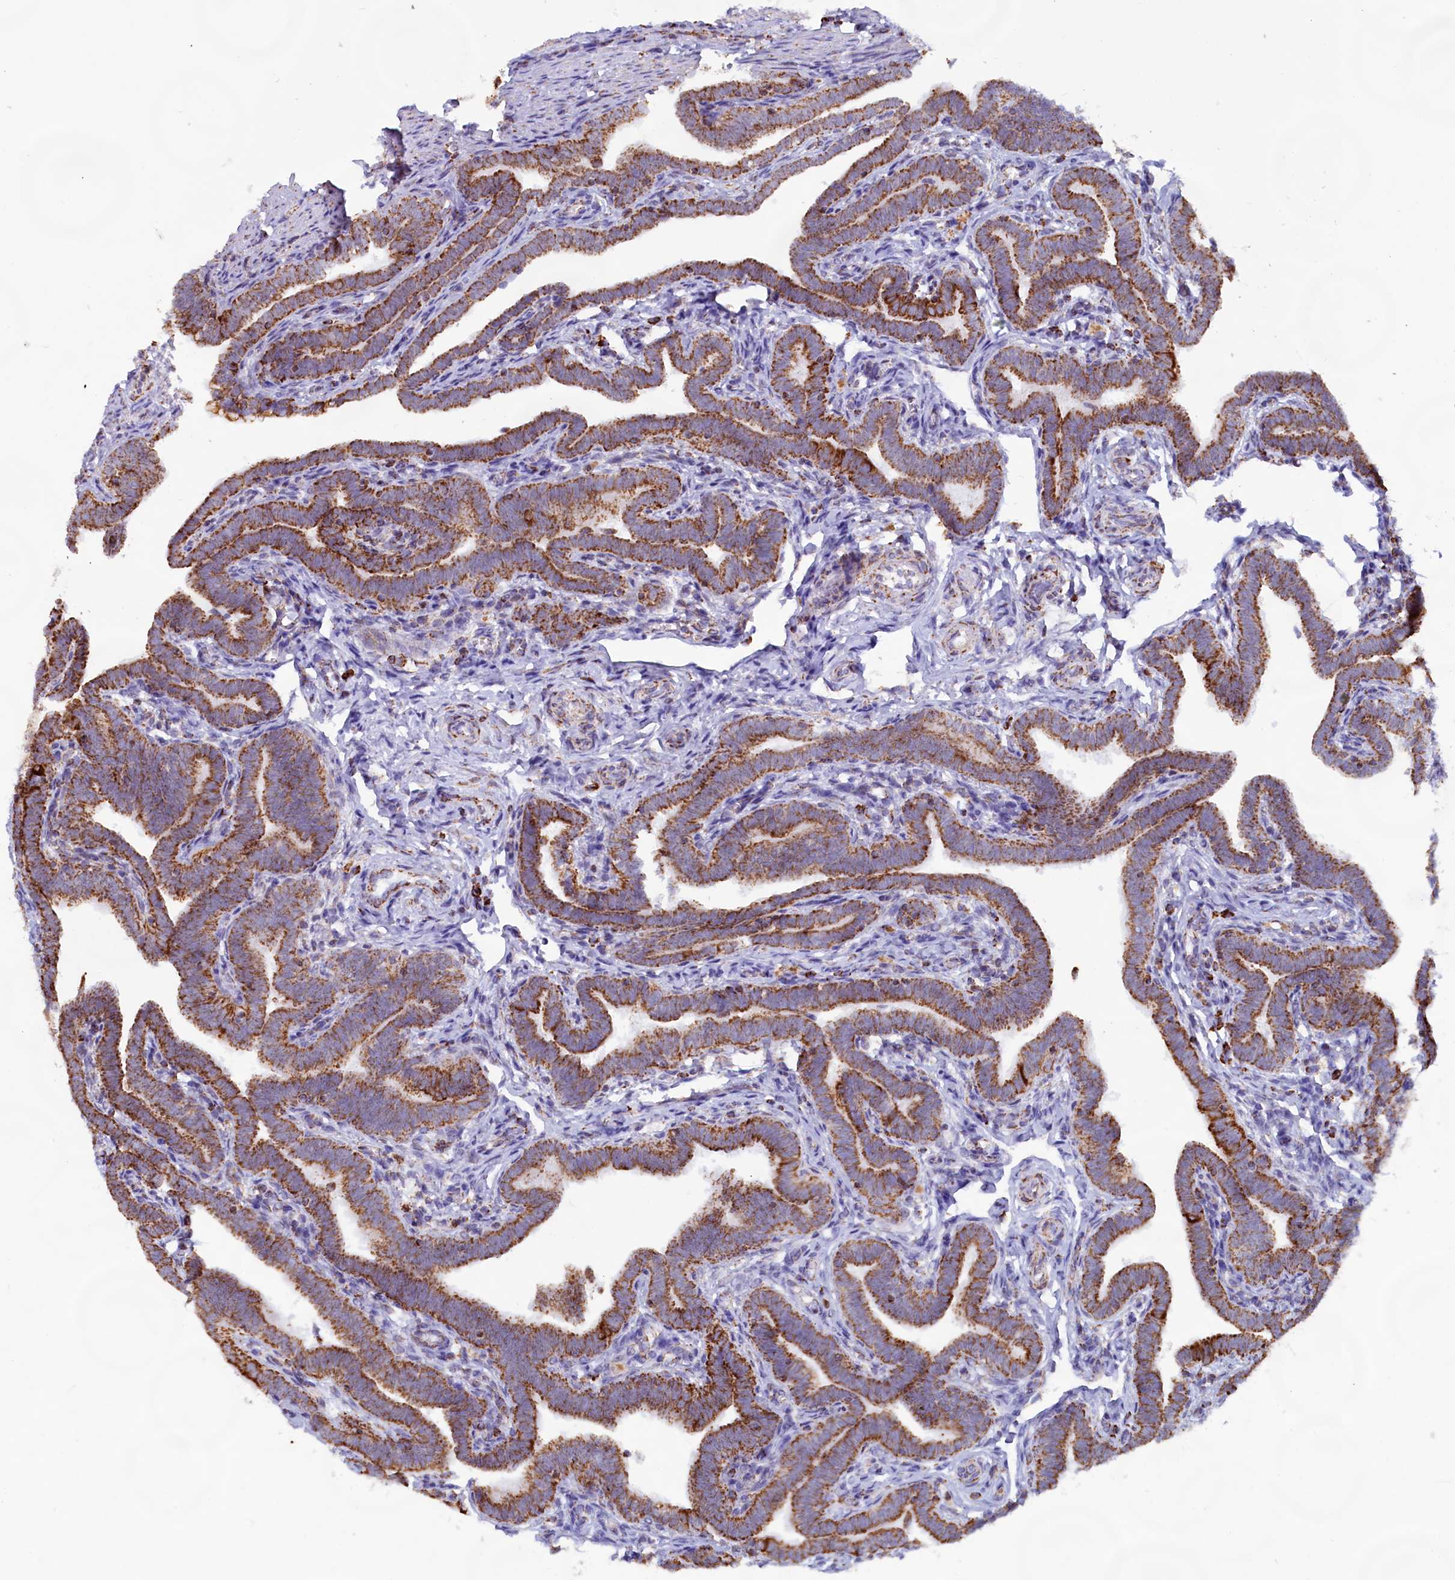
{"staining": {"intensity": "strong", "quantity": ">75%", "location": "cytoplasmic/membranous"}, "tissue": "fallopian tube", "cell_type": "Glandular cells", "image_type": "normal", "snomed": [{"axis": "morphology", "description": "Normal tissue, NOS"}, {"axis": "topography", "description": "Fallopian tube"}], "caption": "DAB (3,3'-diaminobenzidine) immunohistochemical staining of normal human fallopian tube displays strong cytoplasmic/membranous protein staining in about >75% of glandular cells.", "gene": "C1D", "patient": {"sex": "female", "age": 36}}